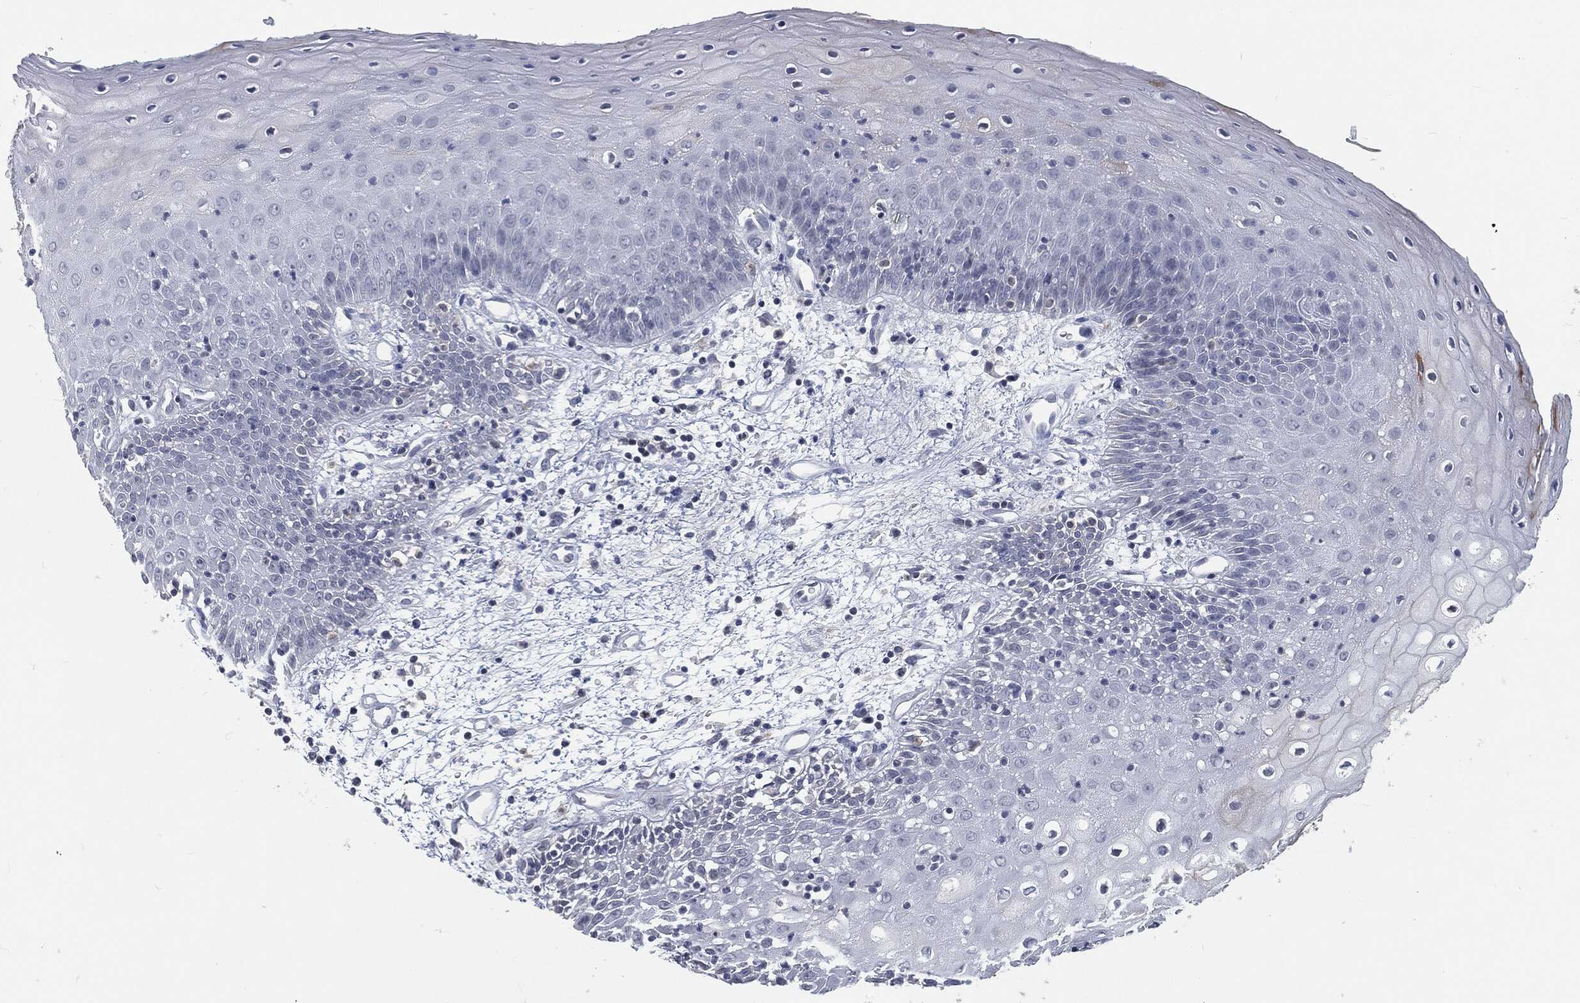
{"staining": {"intensity": "strong", "quantity": "25%-75%", "location": "cytoplasmic/membranous"}, "tissue": "oral mucosa", "cell_type": "Squamous epithelial cells", "image_type": "normal", "snomed": [{"axis": "morphology", "description": "Normal tissue, NOS"}, {"axis": "morphology", "description": "Squamous cell carcinoma, NOS"}, {"axis": "topography", "description": "Skeletal muscle"}, {"axis": "topography", "description": "Oral tissue"}, {"axis": "topography", "description": "Head-Neck"}], "caption": "IHC of normal oral mucosa exhibits high levels of strong cytoplasmic/membranous expression in approximately 25%-75% of squamous epithelial cells.", "gene": "PROM1", "patient": {"sex": "female", "age": 84}}